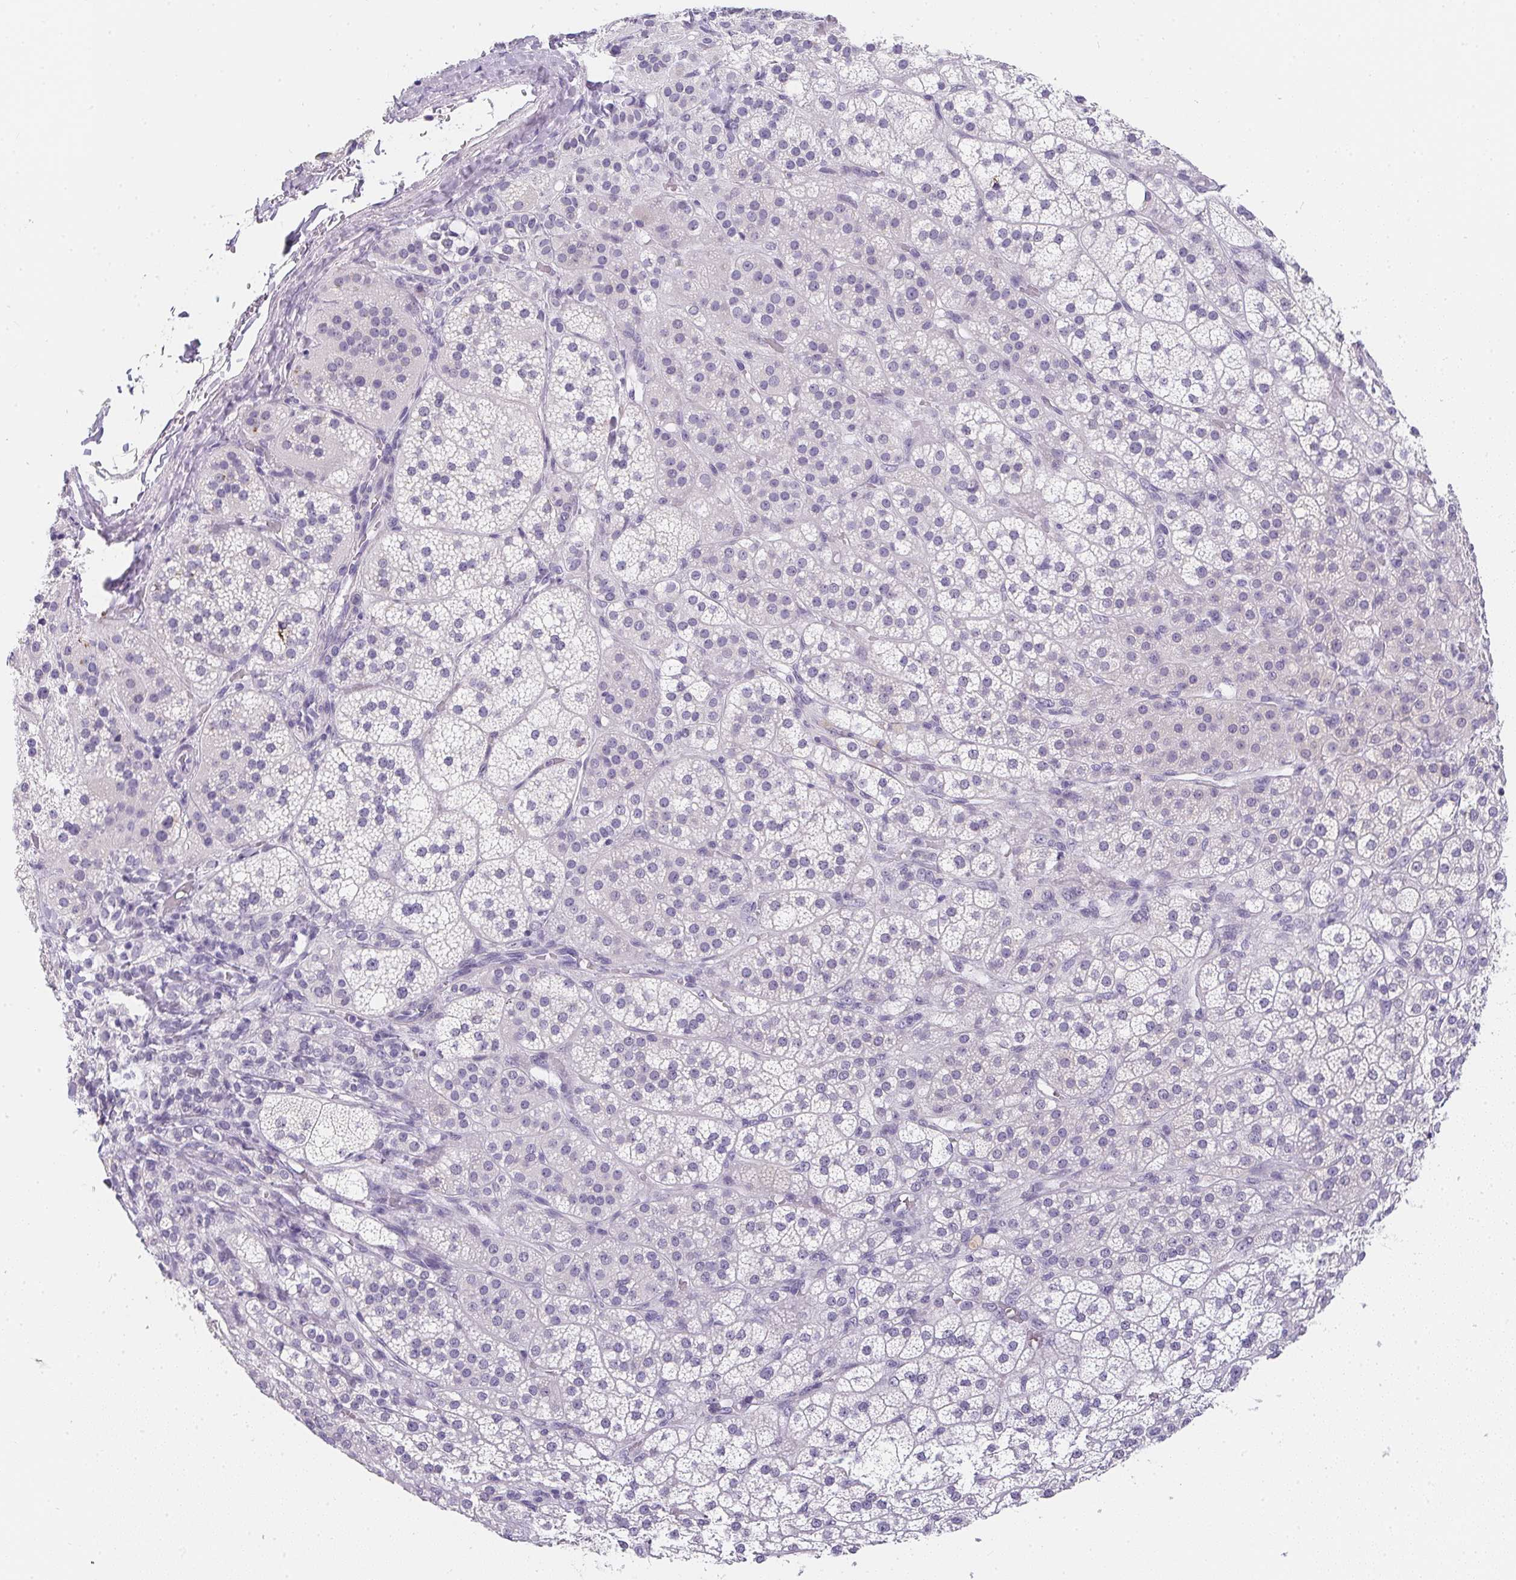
{"staining": {"intensity": "negative", "quantity": "none", "location": "none"}, "tissue": "adrenal gland", "cell_type": "Glandular cells", "image_type": "normal", "snomed": [{"axis": "morphology", "description": "Normal tissue, NOS"}, {"axis": "topography", "description": "Adrenal gland"}], "caption": "IHC of unremarkable adrenal gland shows no staining in glandular cells.", "gene": "MAP1A", "patient": {"sex": "female", "age": 60}}